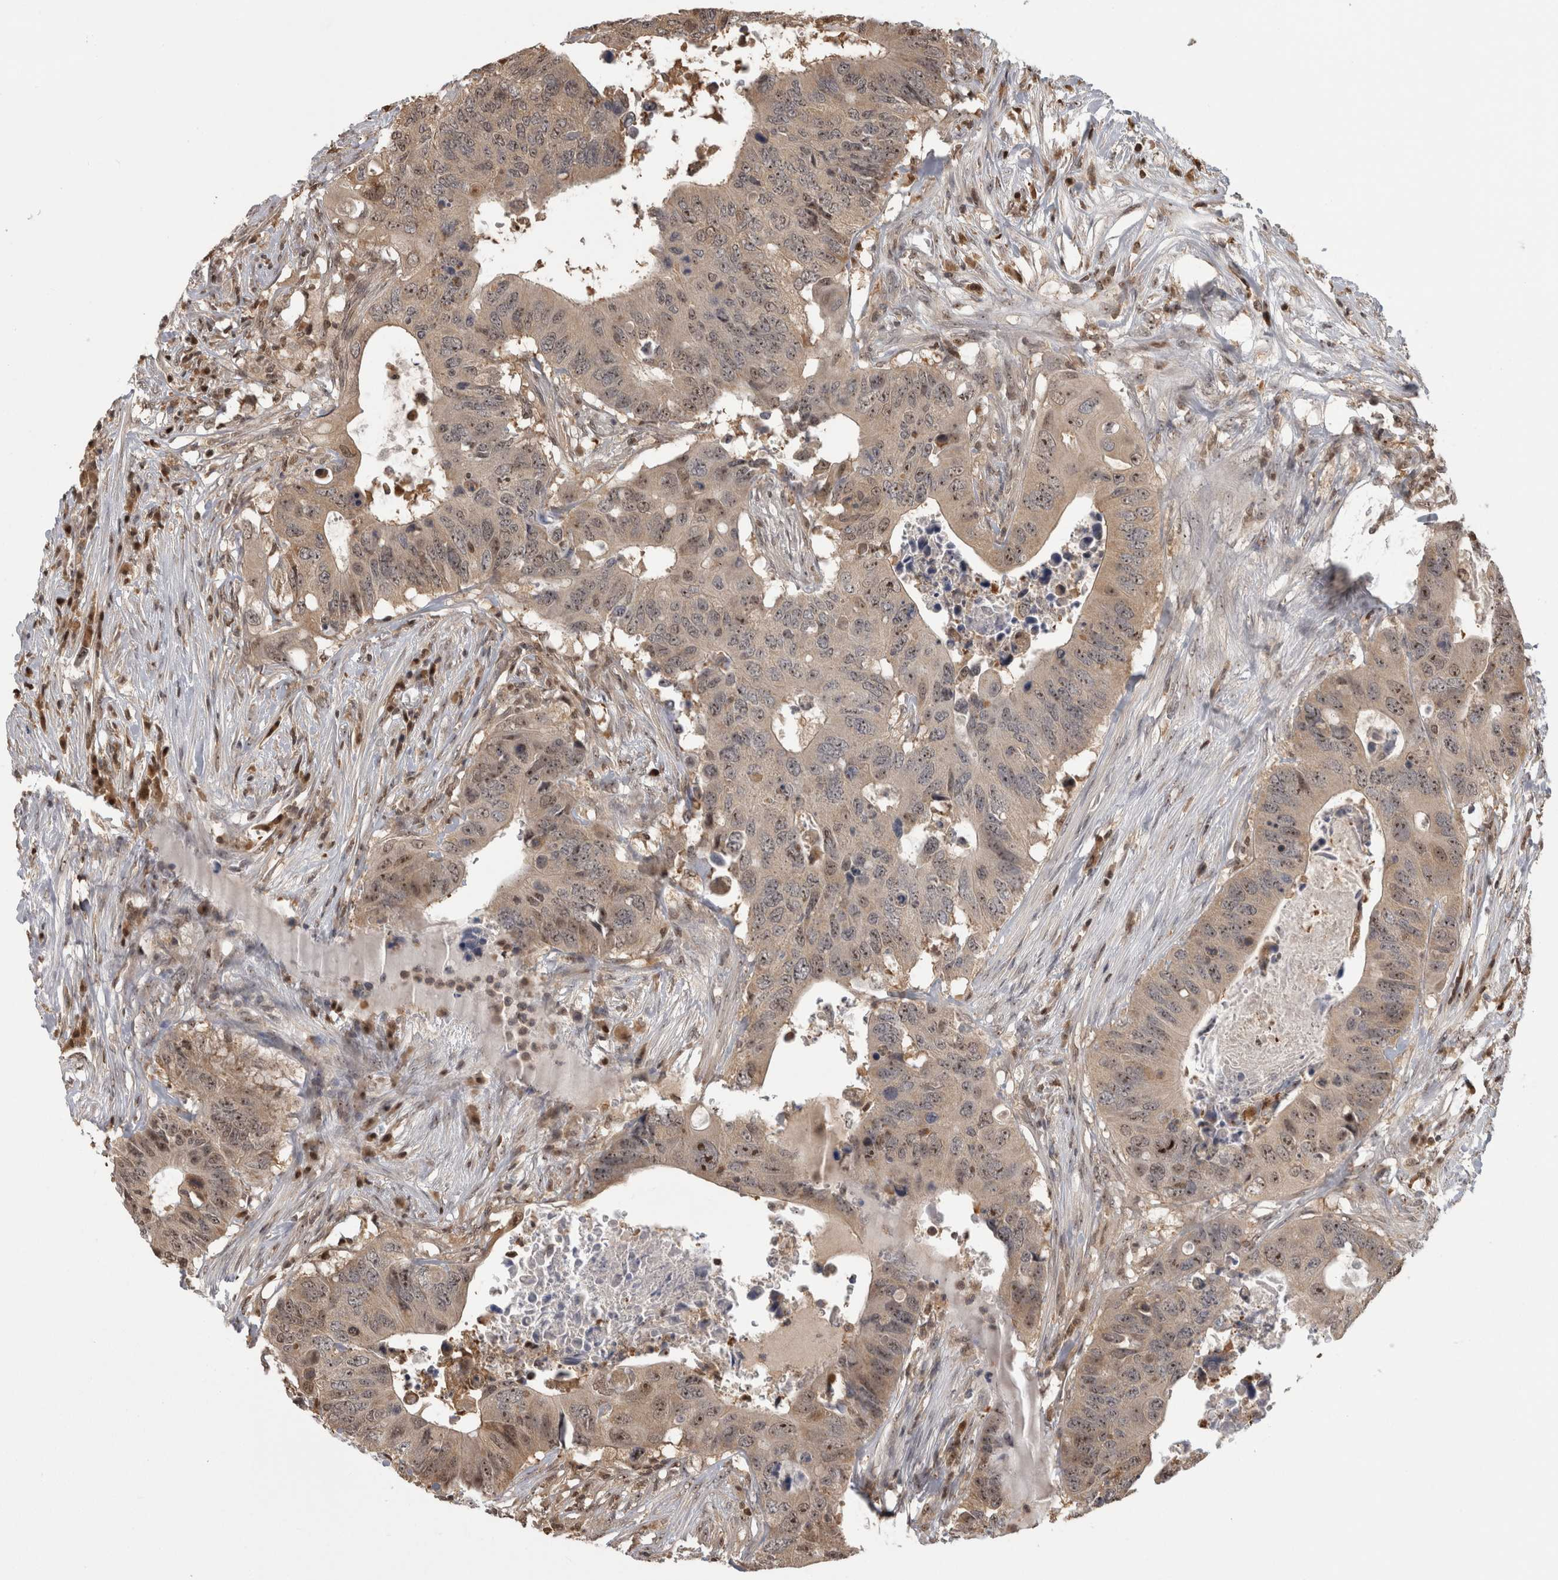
{"staining": {"intensity": "moderate", "quantity": "25%-75%", "location": "nuclear"}, "tissue": "colorectal cancer", "cell_type": "Tumor cells", "image_type": "cancer", "snomed": [{"axis": "morphology", "description": "Adenocarcinoma, NOS"}, {"axis": "topography", "description": "Colon"}], "caption": "Colorectal cancer stained with DAB (3,3'-diaminobenzidine) IHC reveals medium levels of moderate nuclear positivity in approximately 25%-75% of tumor cells. (DAB IHC with brightfield microscopy, high magnification).", "gene": "TDRD7", "patient": {"sex": "male", "age": 71}}